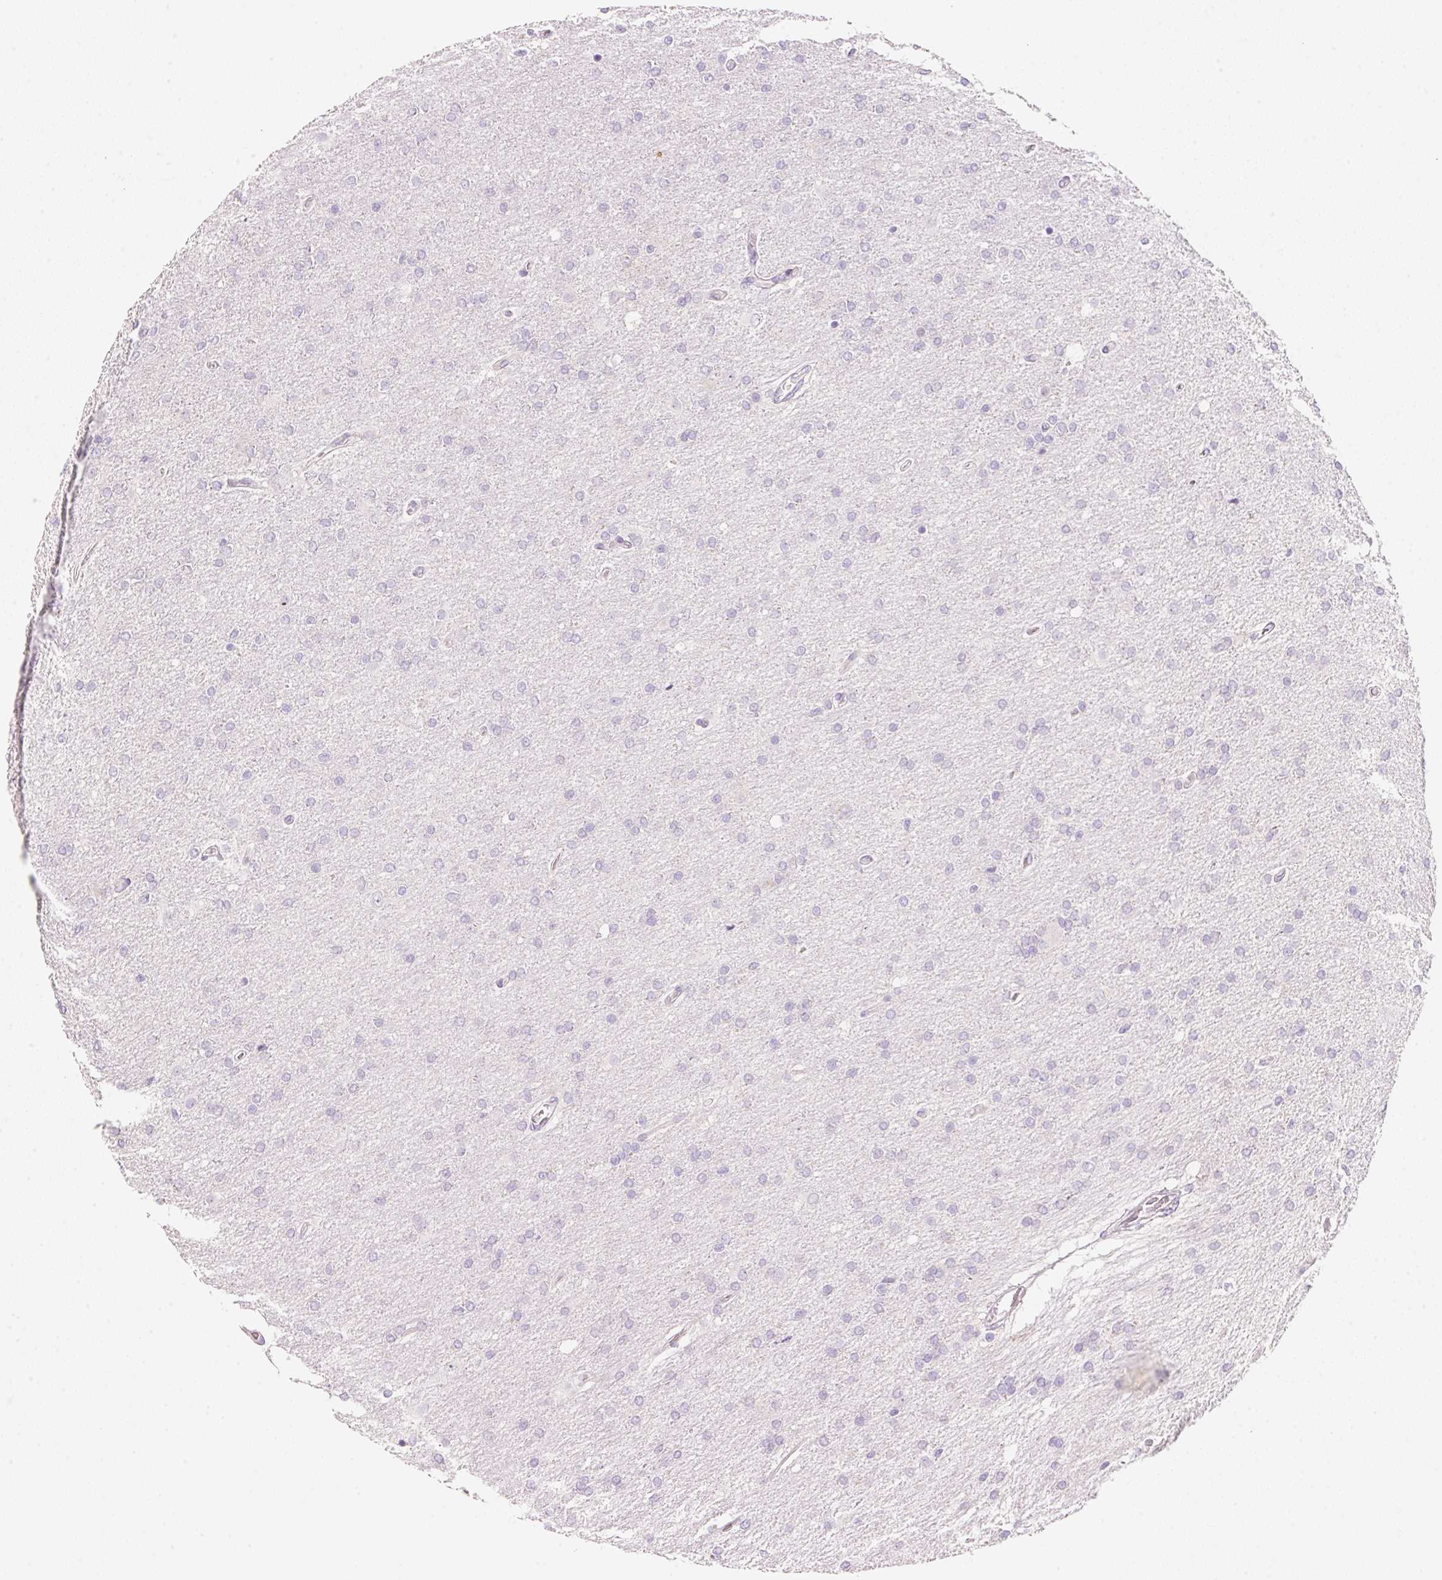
{"staining": {"intensity": "negative", "quantity": "none", "location": "none"}, "tissue": "glioma", "cell_type": "Tumor cells", "image_type": "cancer", "snomed": [{"axis": "morphology", "description": "Glioma, malignant, High grade"}, {"axis": "topography", "description": "Cerebral cortex"}], "caption": "High power microscopy image of an immunohistochemistry (IHC) histopathology image of high-grade glioma (malignant), revealing no significant positivity in tumor cells.", "gene": "CYP11B1", "patient": {"sex": "male", "age": 70}}